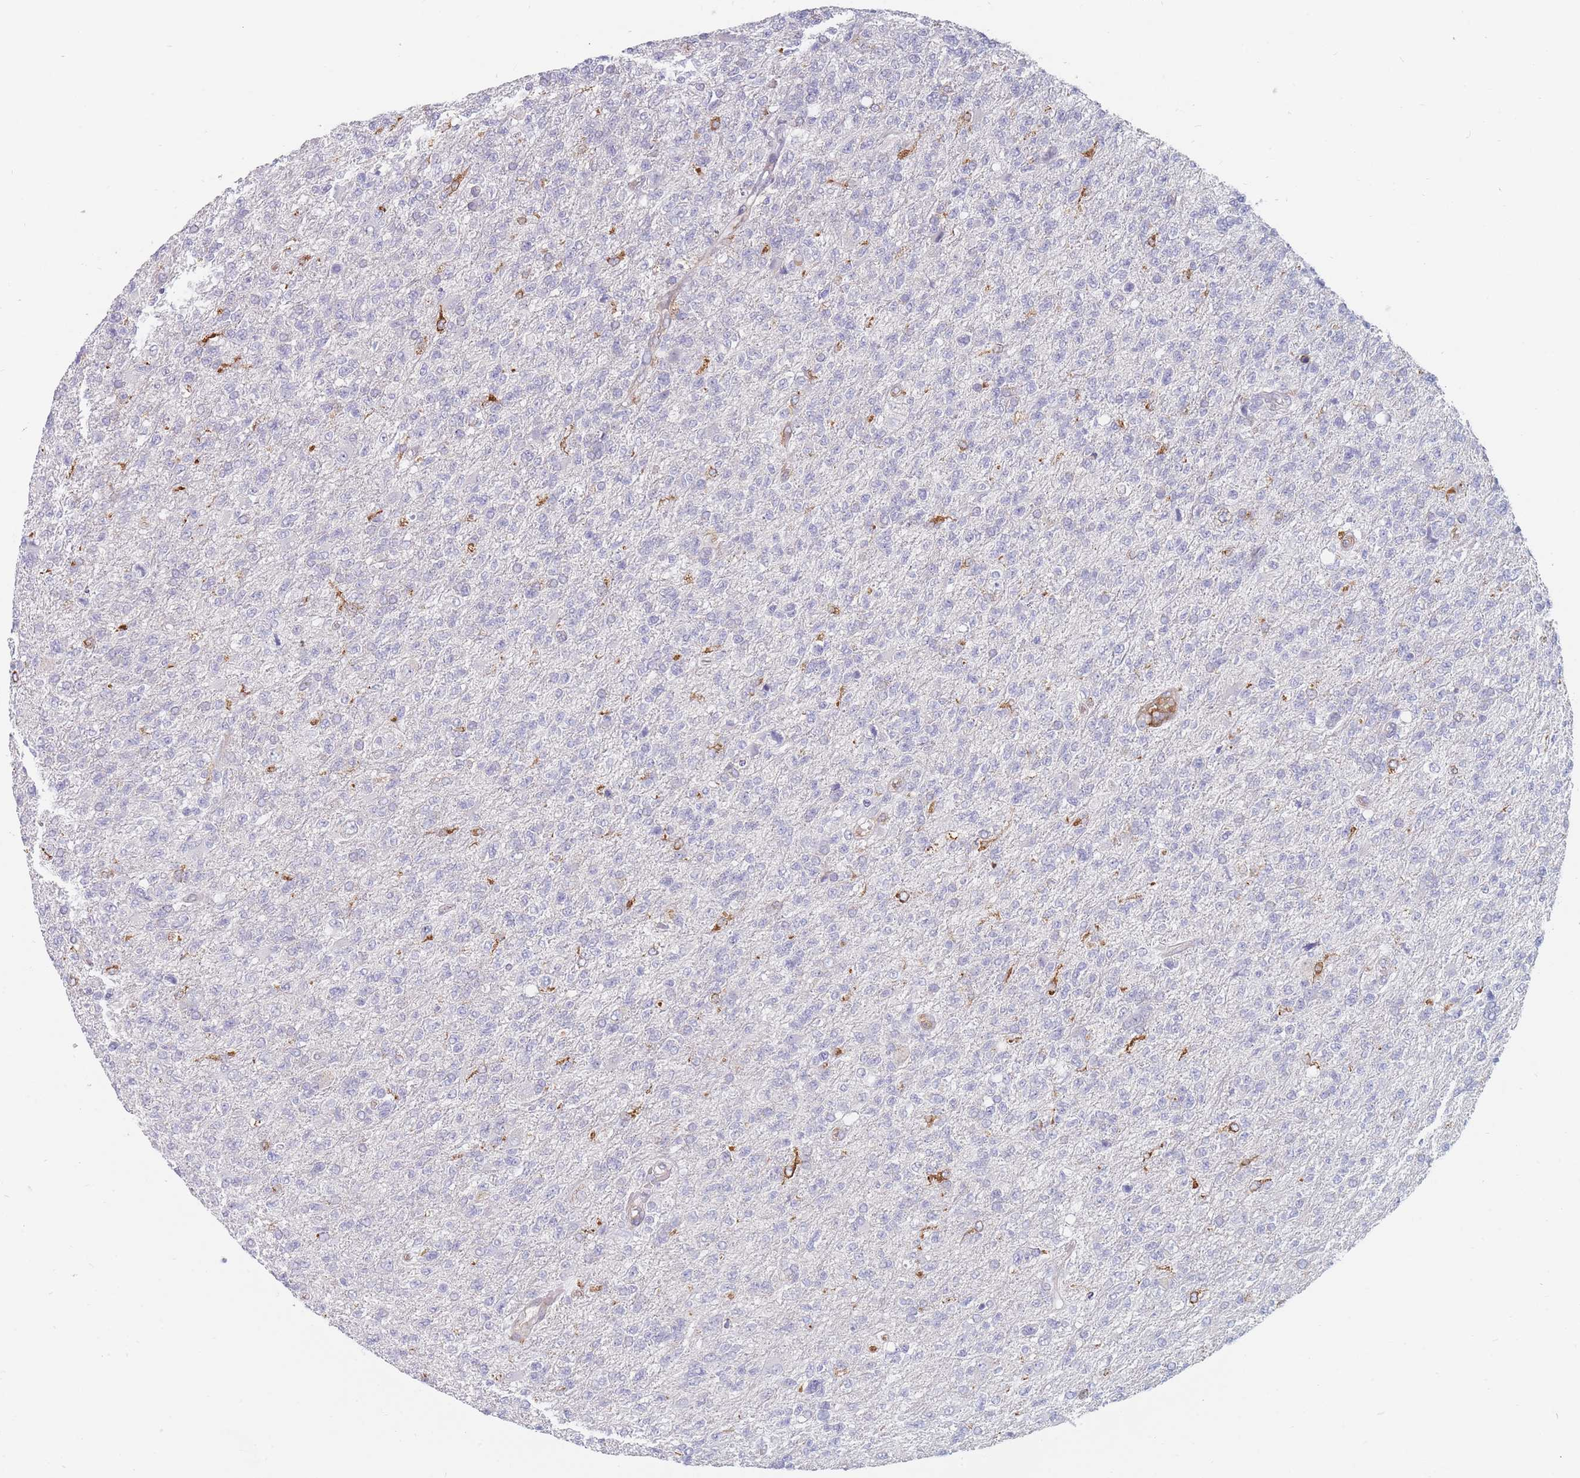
{"staining": {"intensity": "moderate", "quantity": "<25%", "location": "cytoplasmic/membranous"}, "tissue": "glioma", "cell_type": "Tumor cells", "image_type": "cancer", "snomed": [{"axis": "morphology", "description": "Glioma, malignant, High grade"}, {"axis": "topography", "description": "Brain"}], "caption": "The image exhibits a brown stain indicating the presence of a protein in the cytoplasmic/membranous of tumor cells in malignant glioma (high-grade).", "gene": "MAP1S", "patient": {"sex": "male", "age": 56}}